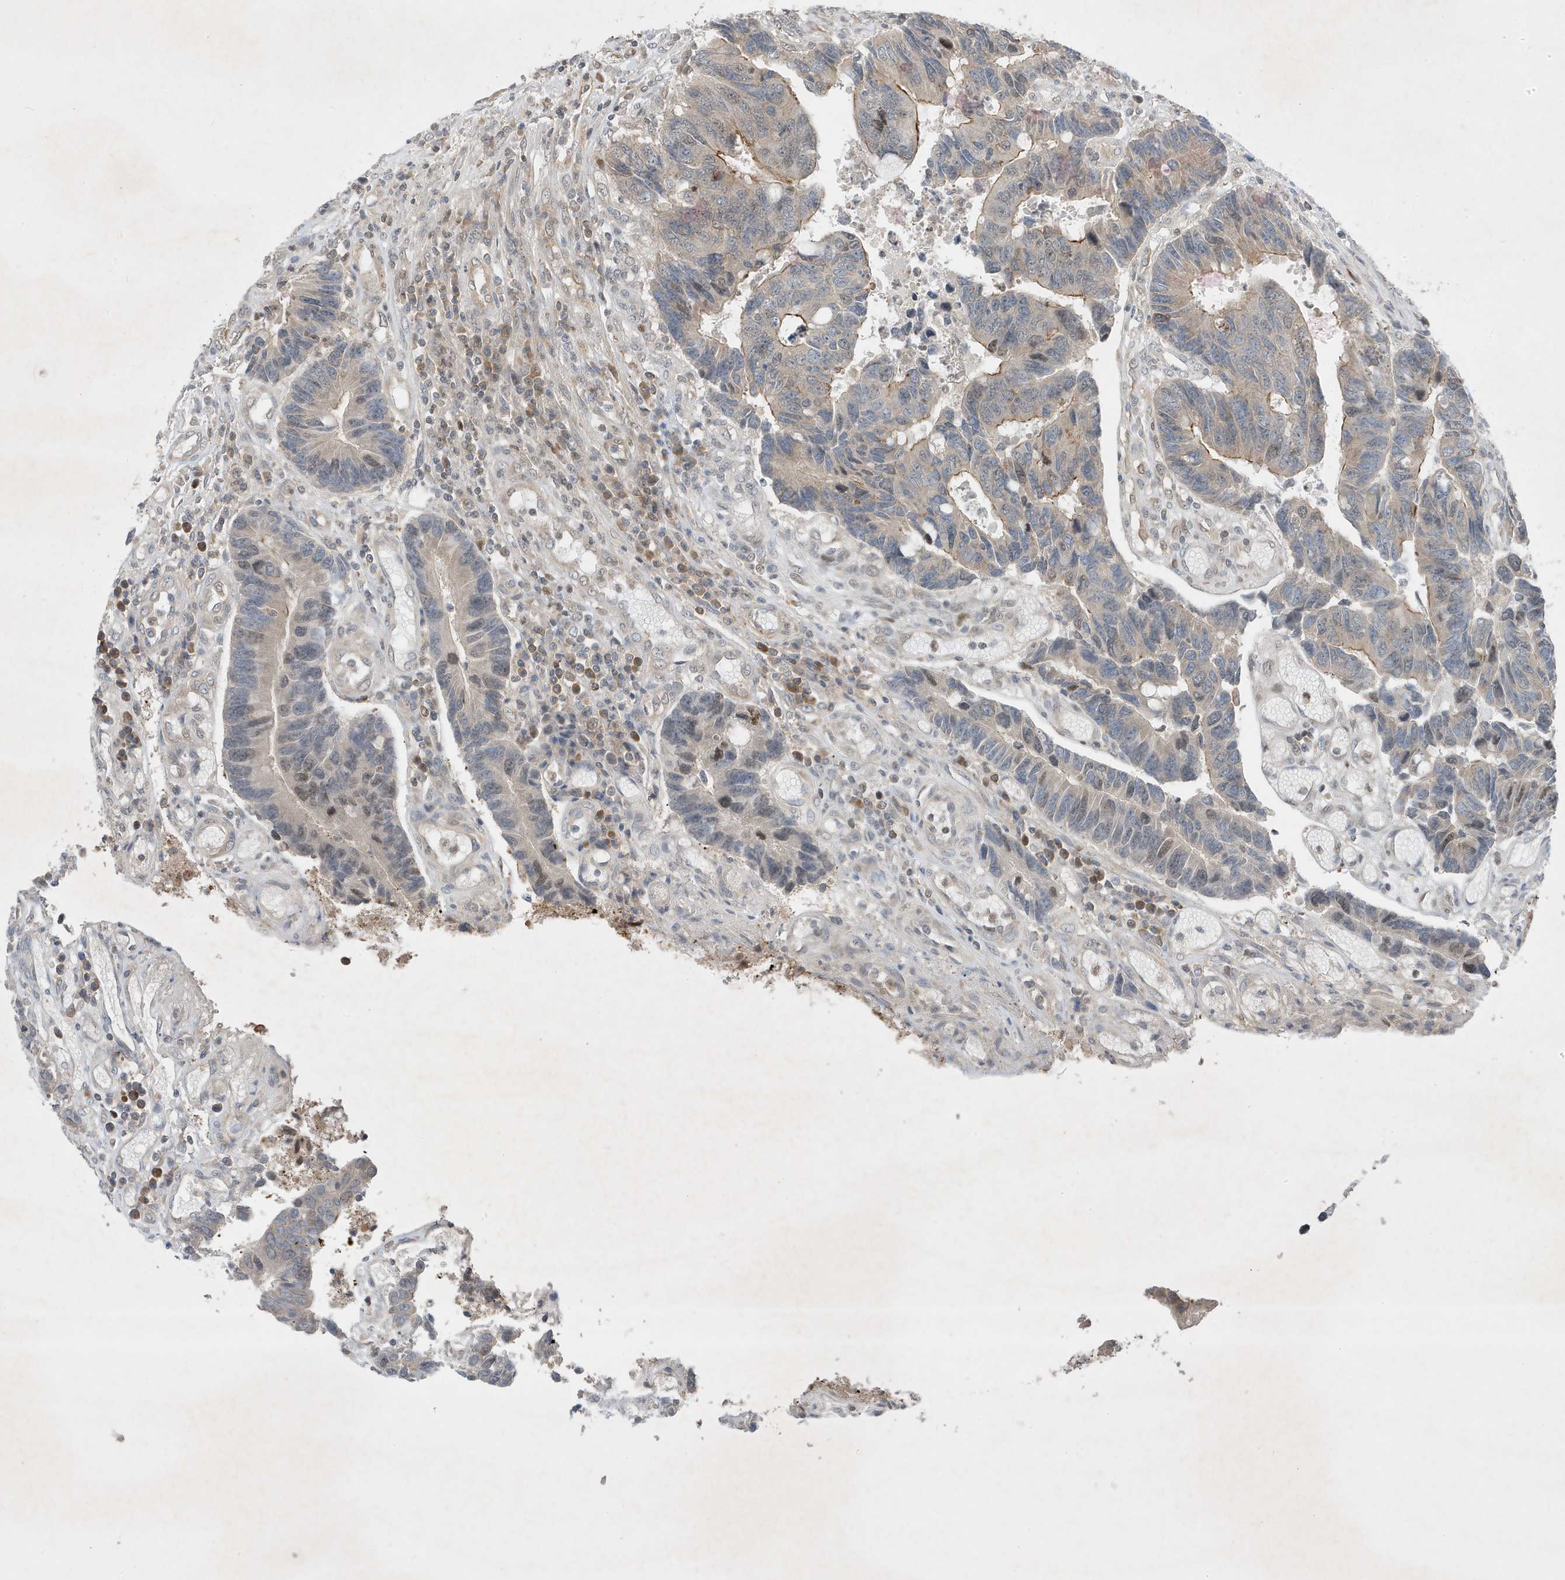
{"staining": {"intensity": "moderate", "quantity": "<25%", "location": "cytoplasmic/membranous"}, "tissue": "colorectal cancer", "cell_type": "Tumor cells", "image_type": "cancer", "snomed": [{"axis": "morphology", "description": "Adenocarcinoma, NOS"}, {"axis": "topography", "description": "Rectum"}], "caption": "An image of human colorectal cancer stained for a protein displays moderate cytoplasmic/membranous brown staining in tumor cells.", "gene": "MAST3", "patient": {"sex": "male", "age": 84}}